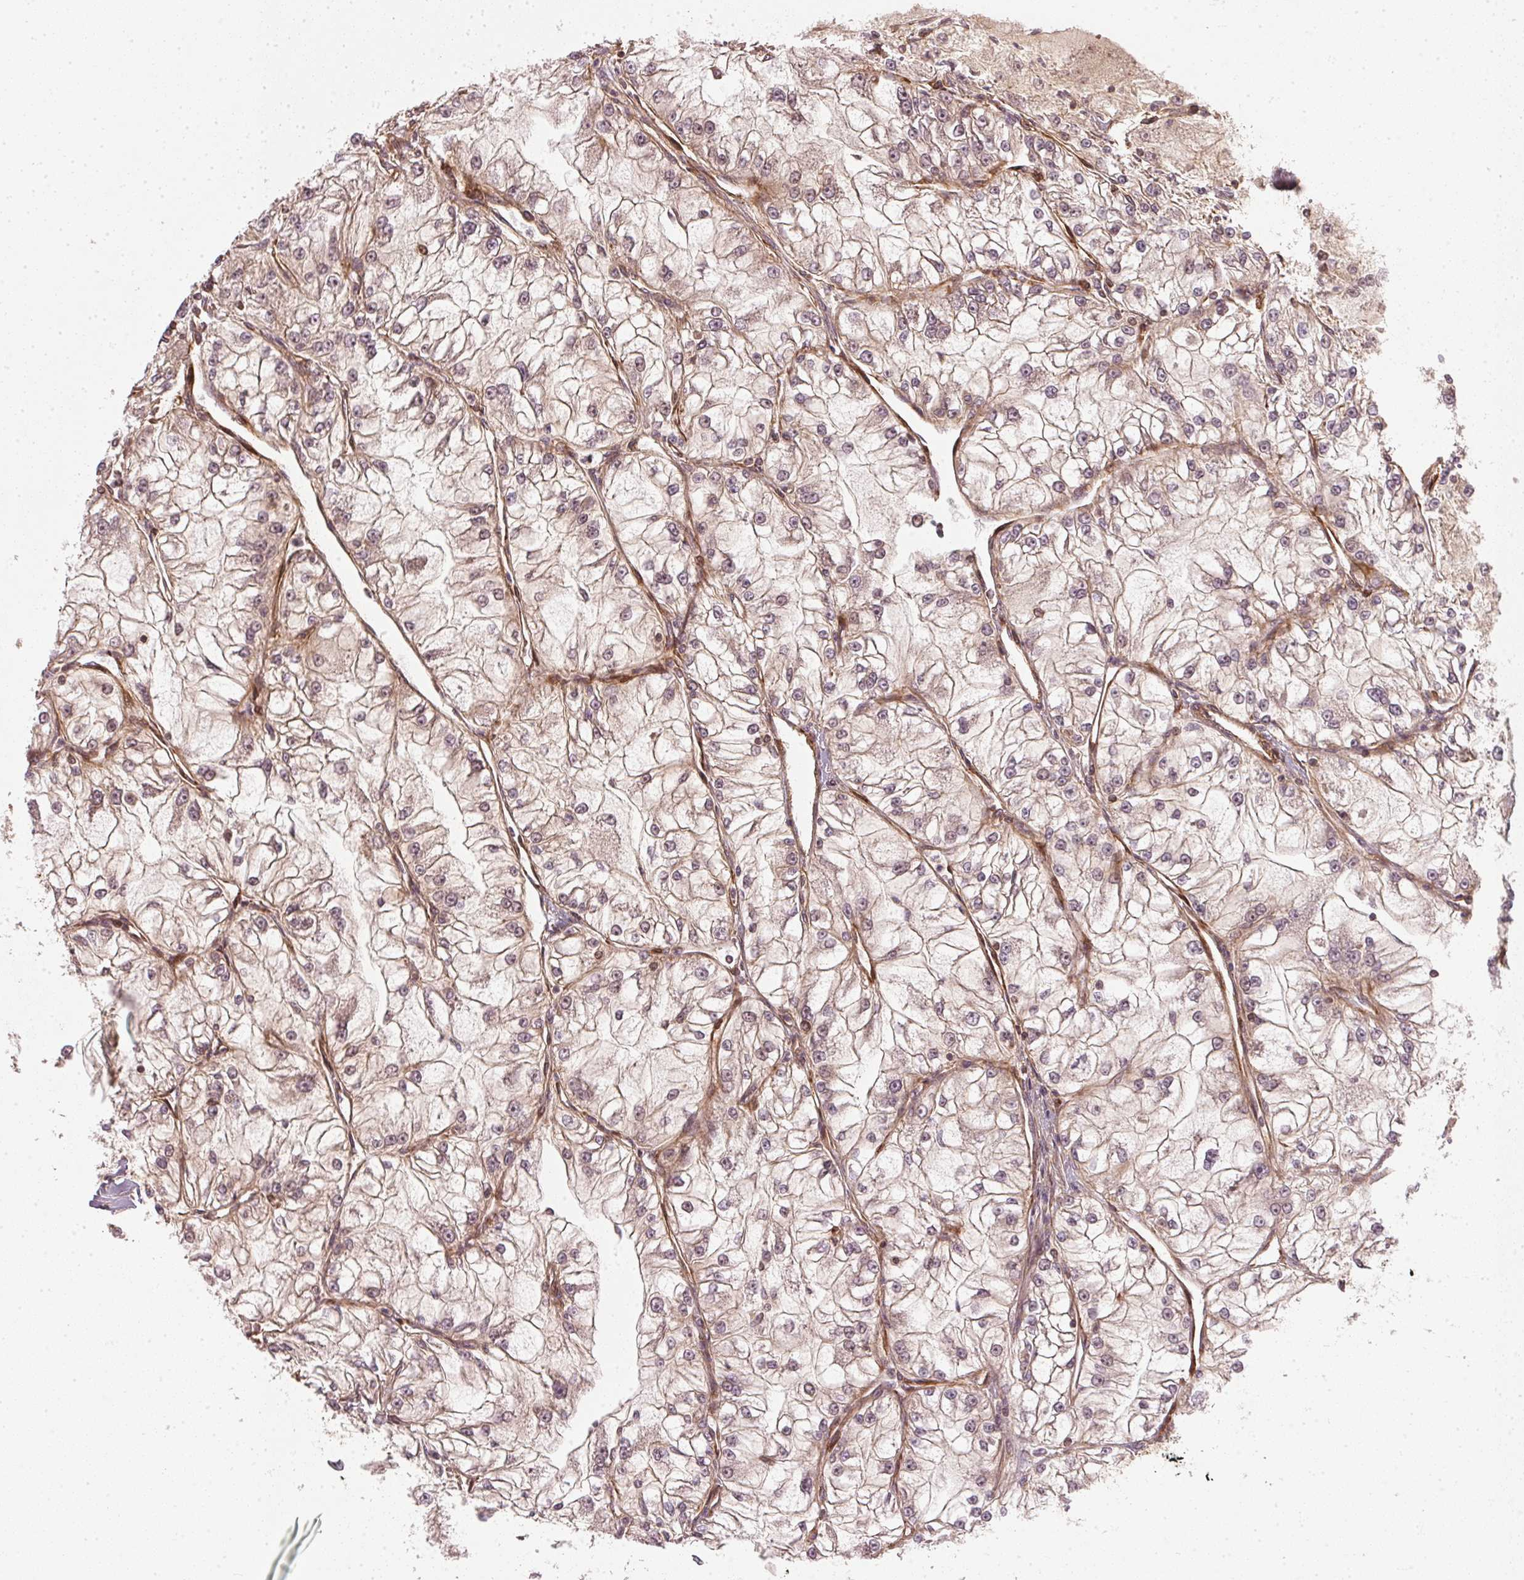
{"staining": {"intensity": "weak", "quantity": "<25%", "location": "cytoplasmic/membranous"}, "tissue": "renal cancer", "cell_type": "Tumor cells", "image_type": "cancer", "snomed": [{"axis": "morphology", "description": "Adenocarcinoma, NOS"}, {"axis": "topography", "description": "Kidney"}], "caption": "An immunohistochemistry (IHC) image of renal cancer is shown. There is no staining in tumor cells of renal cancer.", "gene": "NADK2", "patient": {"sex": "female", "age": 72}}